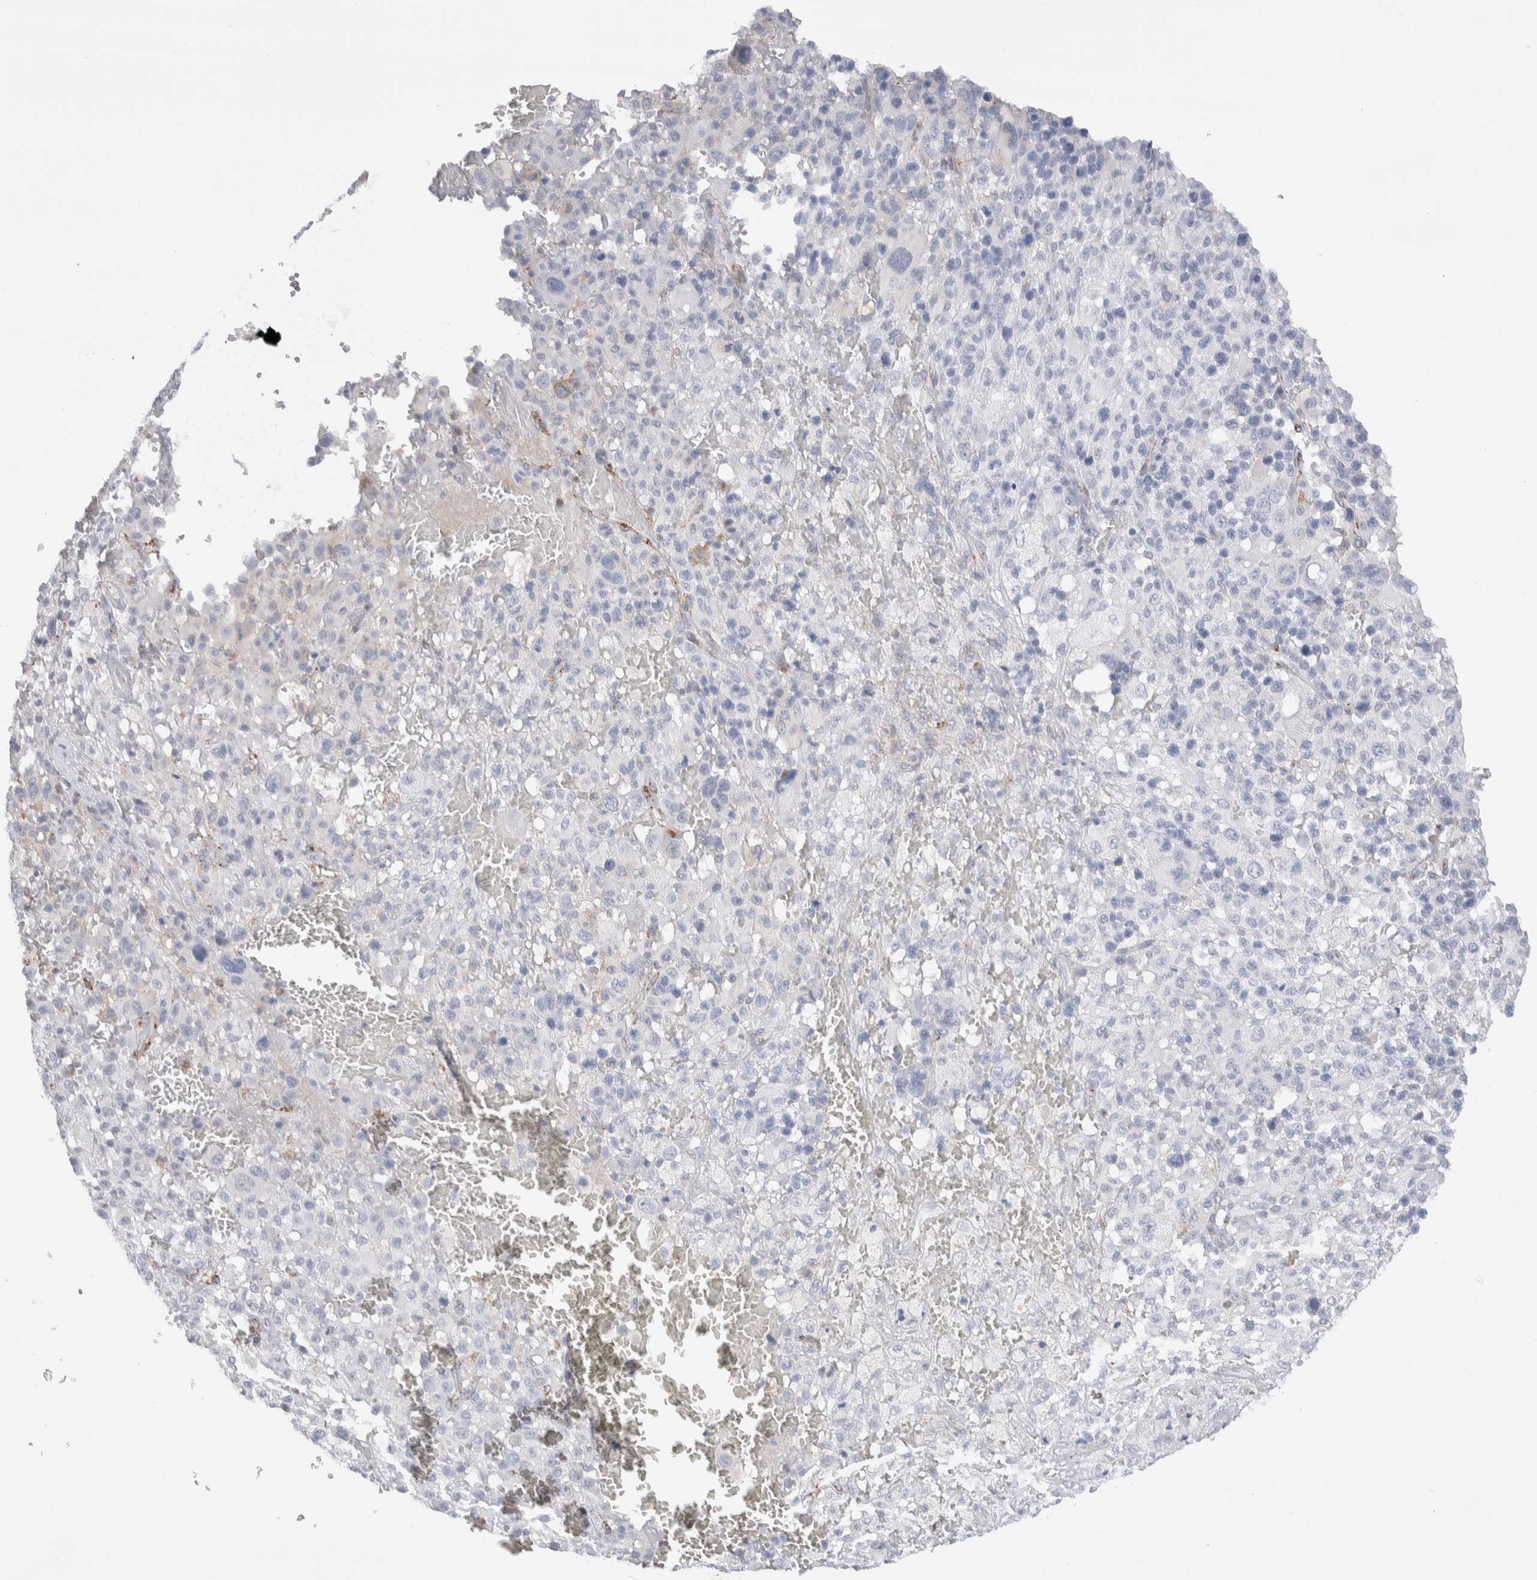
{"staining": {"intensity": "negative", "quantity": "none", "location": "none"}, "tissue": "melanoma", "cell_type": "Tumor cells", "image_type": "cancer", "snomed": [{"axis": "morphology", "description": "Malignant melanoma, Metastatic site"}, {"axis": "topography", "description": "Skin"}], "caption": "This is an immunohistochemistry (IHC) image of melanoma. There is no staining in tumor cells.", "gene": "SEPTIN4", "patient": {"sex": "female", "age": 74}}